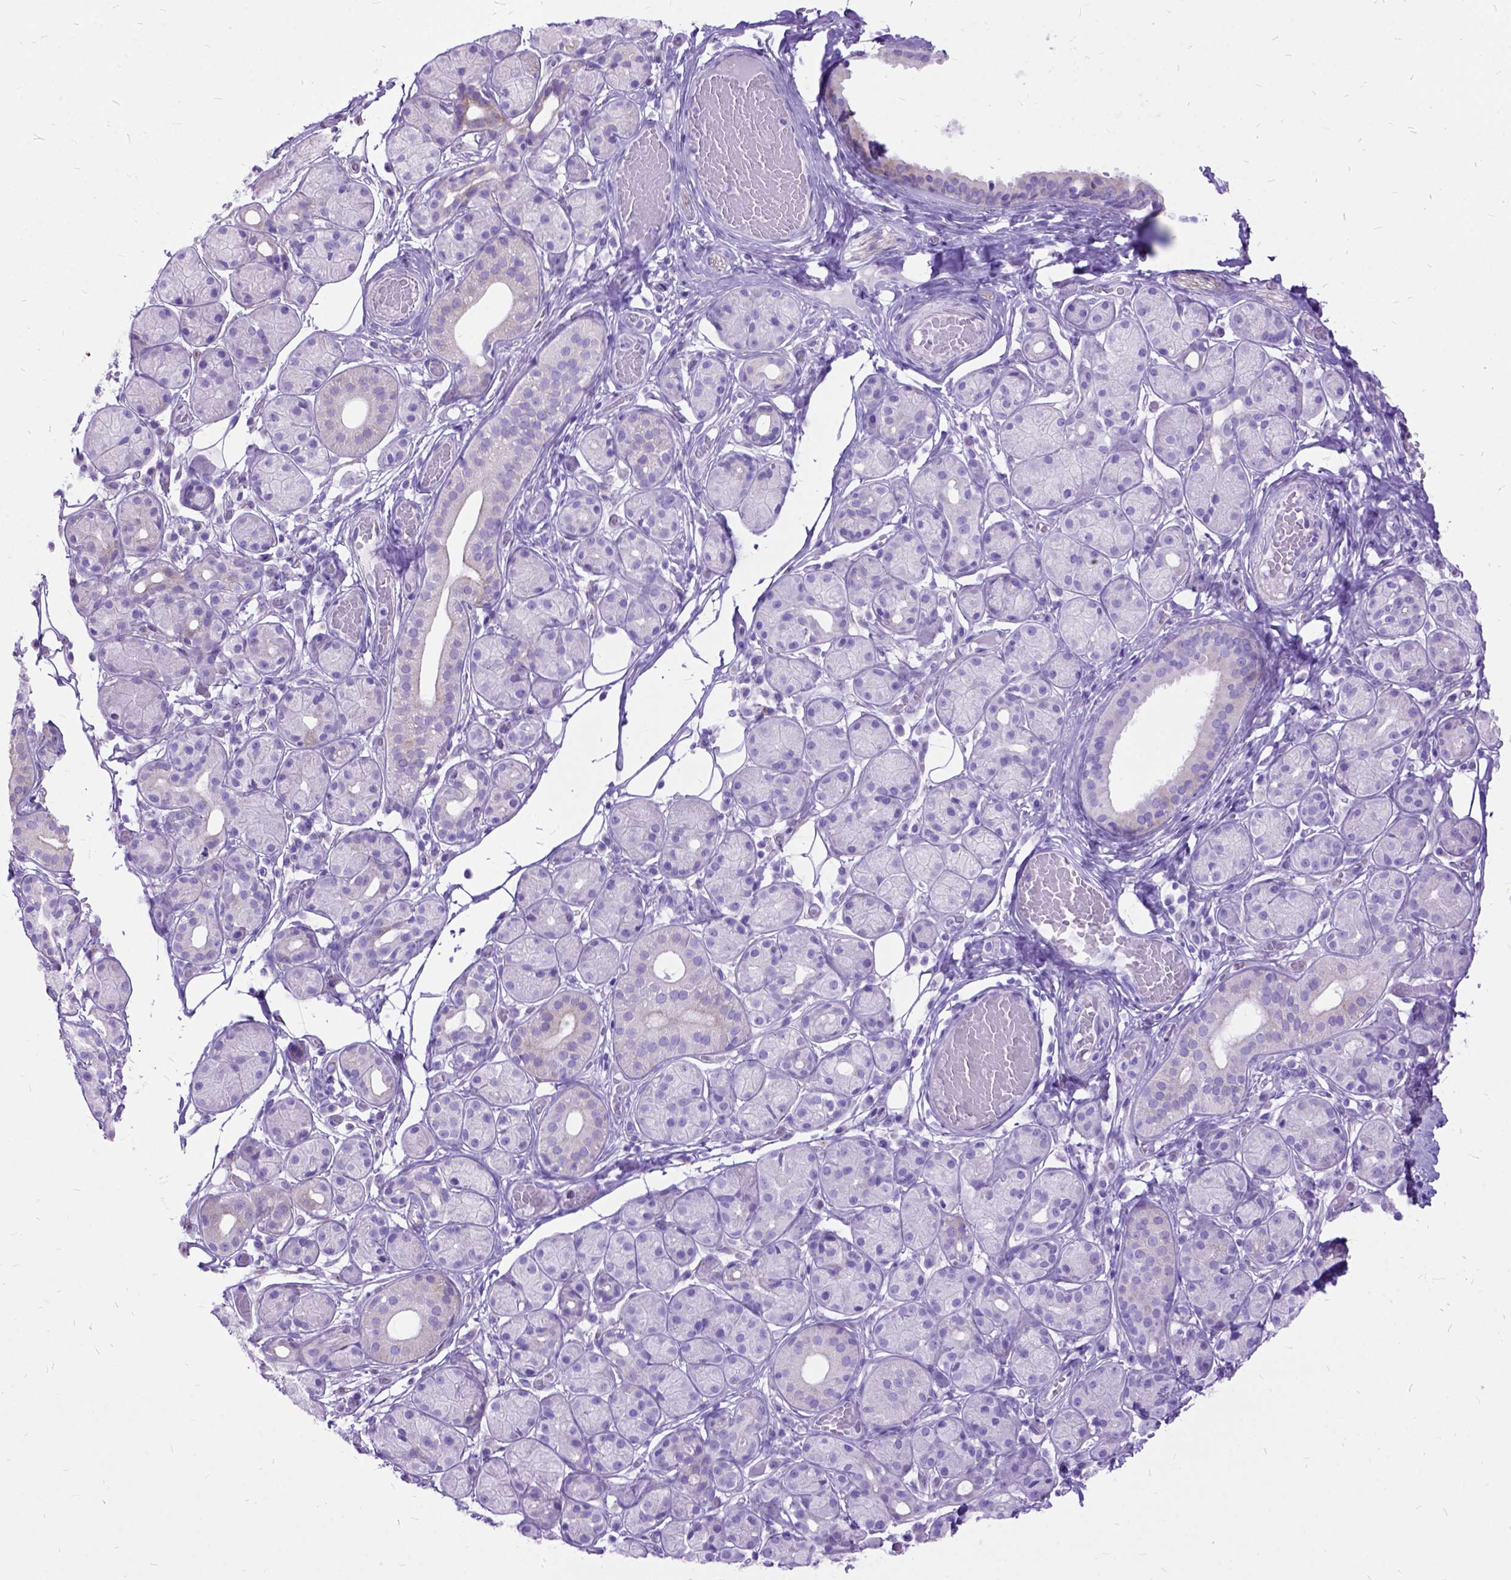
{"staining": {"intensity": "negative", "quantity": "none", "location": "none"}, "tissue": "salivary gland", "cell_type": "Glandular cells", "image_type": "normal", "snomed": [{"axis": "morphology", "description": "Normal tissue, NOS"}, {"axis": "topography", "description": "Salivary gland"}, {"axis": "topography", "description": "Peripheral nerve tissue"}], "caption": "Salivary gland was stained to show a protein in brown. There is no significant staining in glandular cells. (DAB immunohistochemistry visualized using brightfield microscopy, high magnification).", "gene": "DNAH2", "patient": {"sex": "male", "age": 71}}